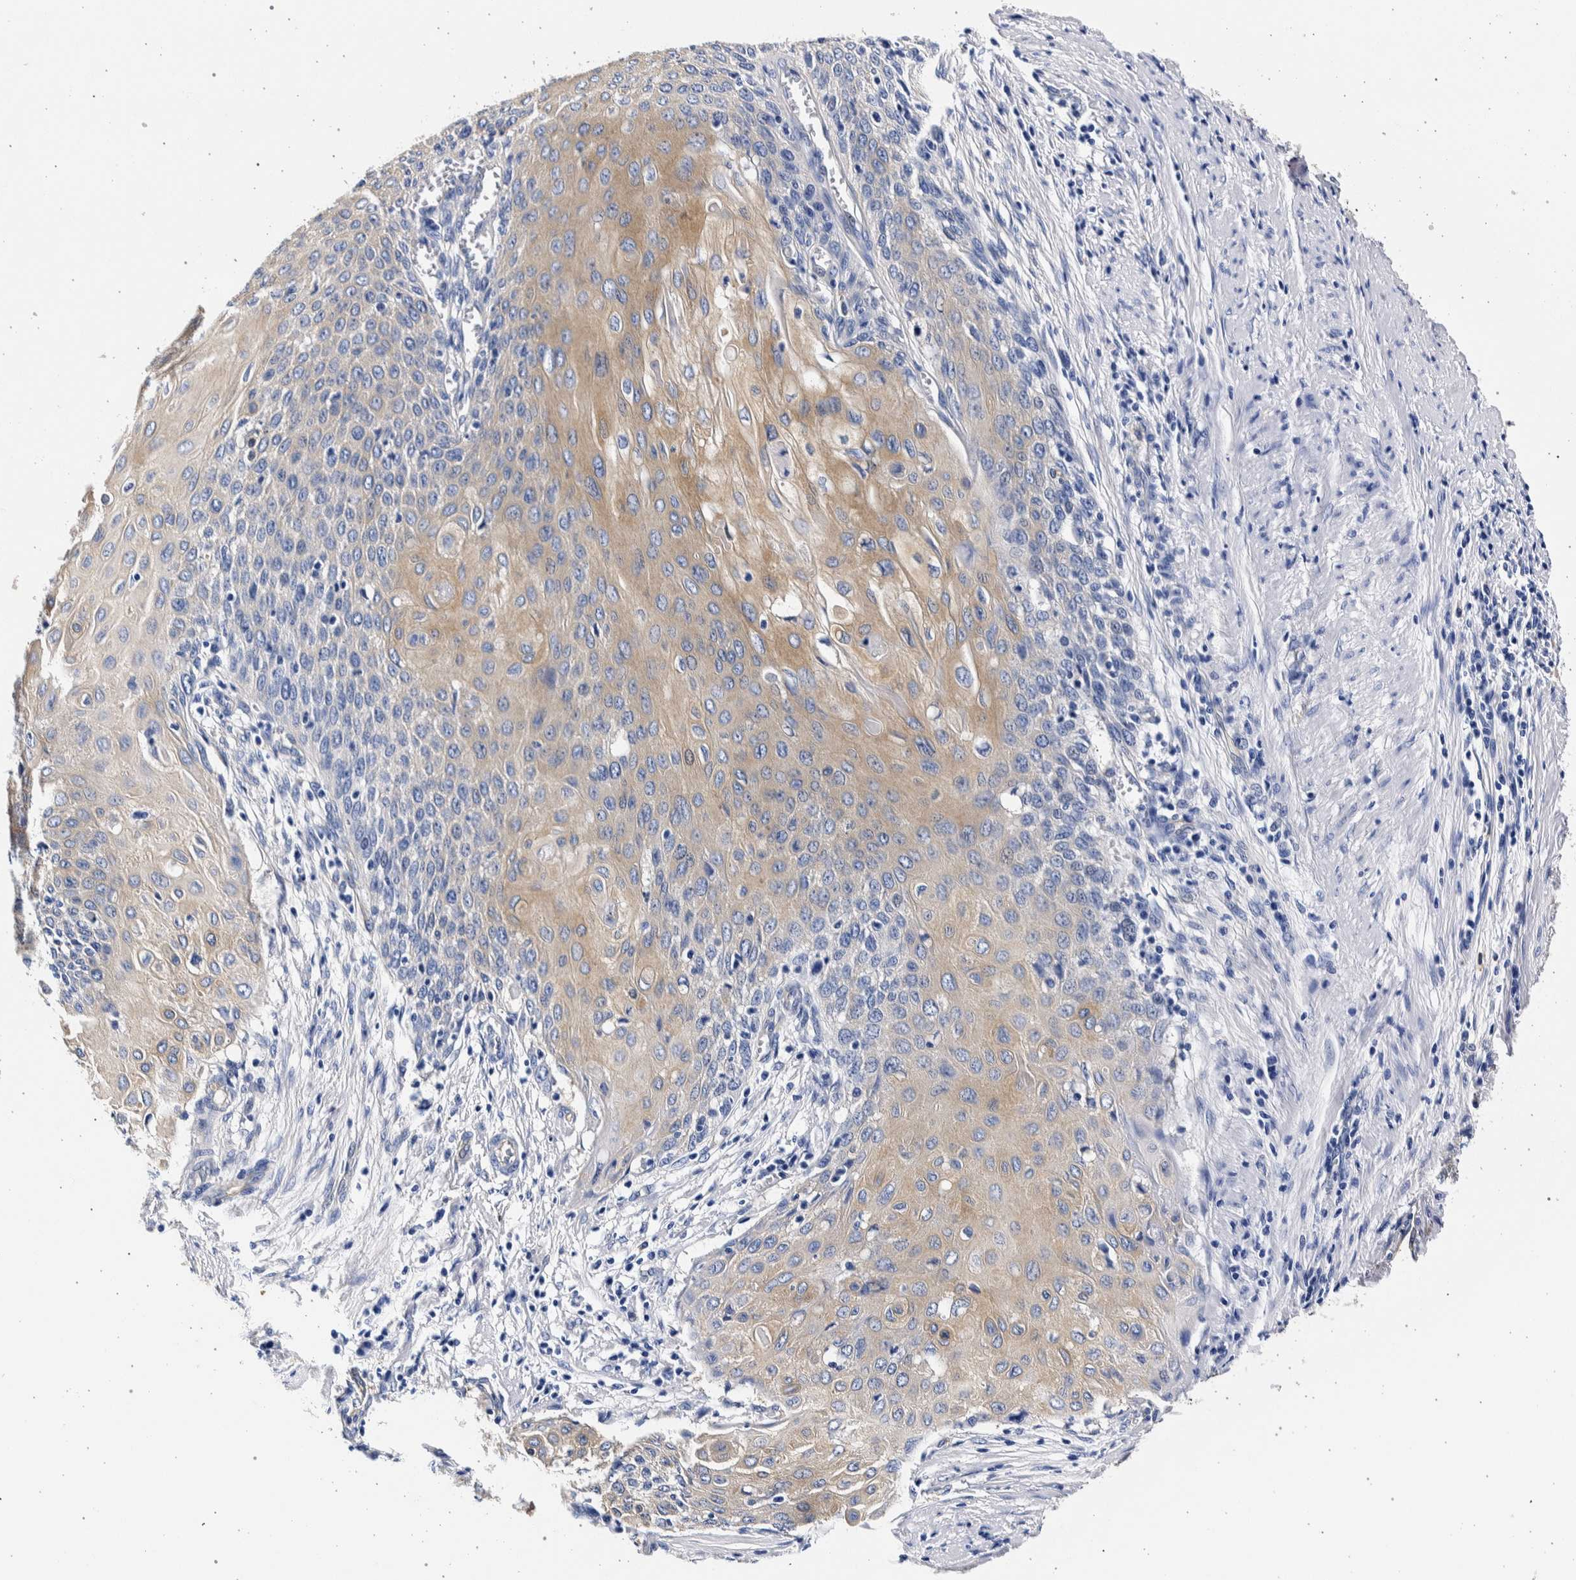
{"staining": {"intensity": "weak", "quantity": "25%-75%", "location": "cytoplasmic/membranous"}, "tissue": "cervical cancer", "cell_type": "Tumor cells", "image_type": "cancer", "snomed": [{"axis": "morphology", "description": "Squamous cell carcinoma, NOS"}, {"axis": "topography", "description": "Cervix"}], "caption": "Cervical cancer was stained to show a protein in brown. There is low levels of weak cytoplasmic/membranous staining in about 25%-75% of tumor cells. (DAB = brown stain, brightfield microscopy at high magnification).", "gene": "NIBAN2", "patient": {"sex": "female", "age": 39}}